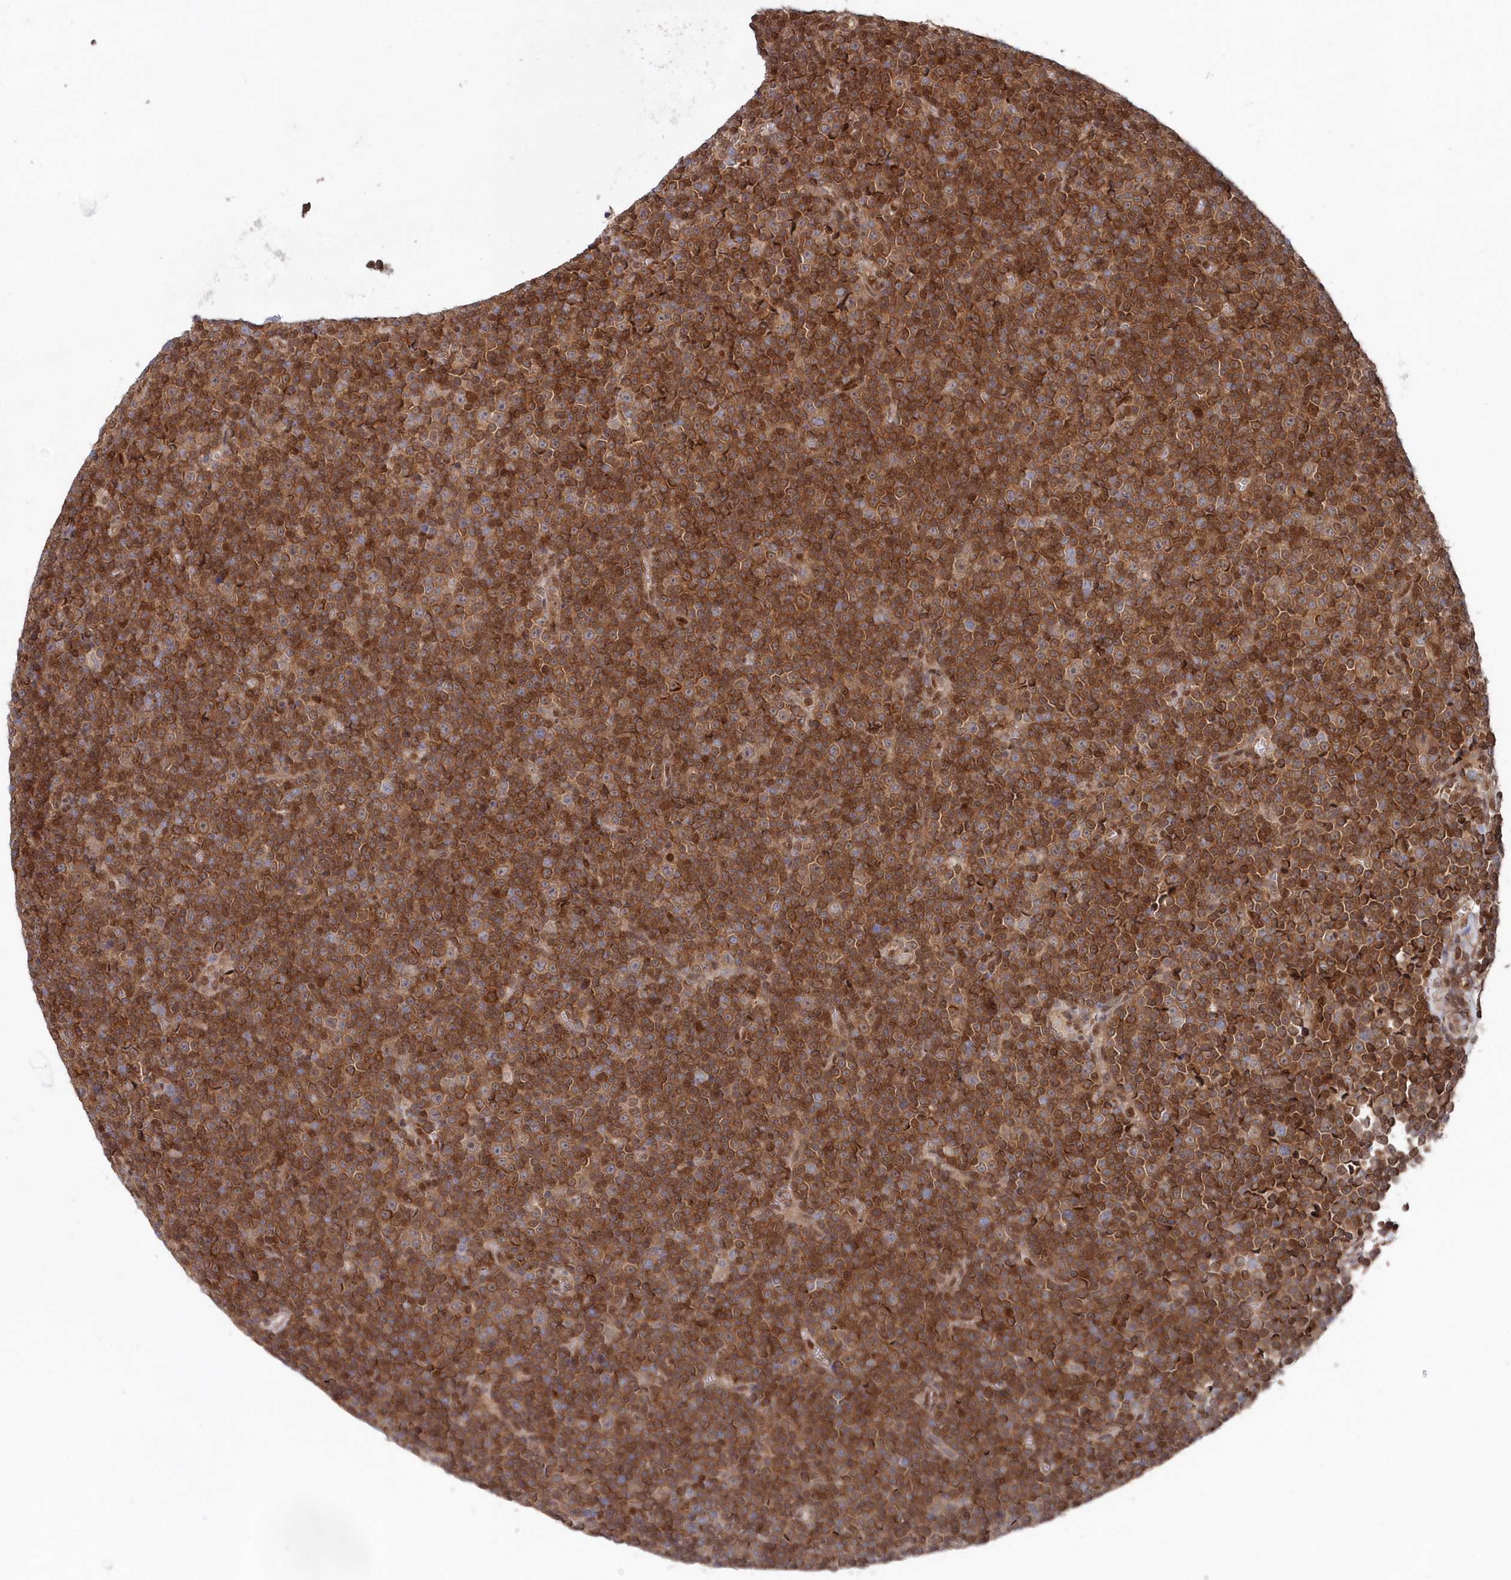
{"staining": {"intensity": "moderate", "quantity": "<25%", "location": "cytoplasmic/membranous"}, "tissue": "lymphoma", "cell_type": "Tumor cells", "image_type": "cancer", "snomed": [{"axis": "morphology", "description": "Malignant lymphoma, non-Hodgkin's type, Low grade"}, {"axis": "topography", "description": "Lymph node"}], "caption": "Protein expression analysis of human lymphoma reveals moderate cytoplasmic/membranous positivity in about <25% of tumor cells.", "gene": "ABHD14B", "patient": {"sex": "female", "age": 67}}